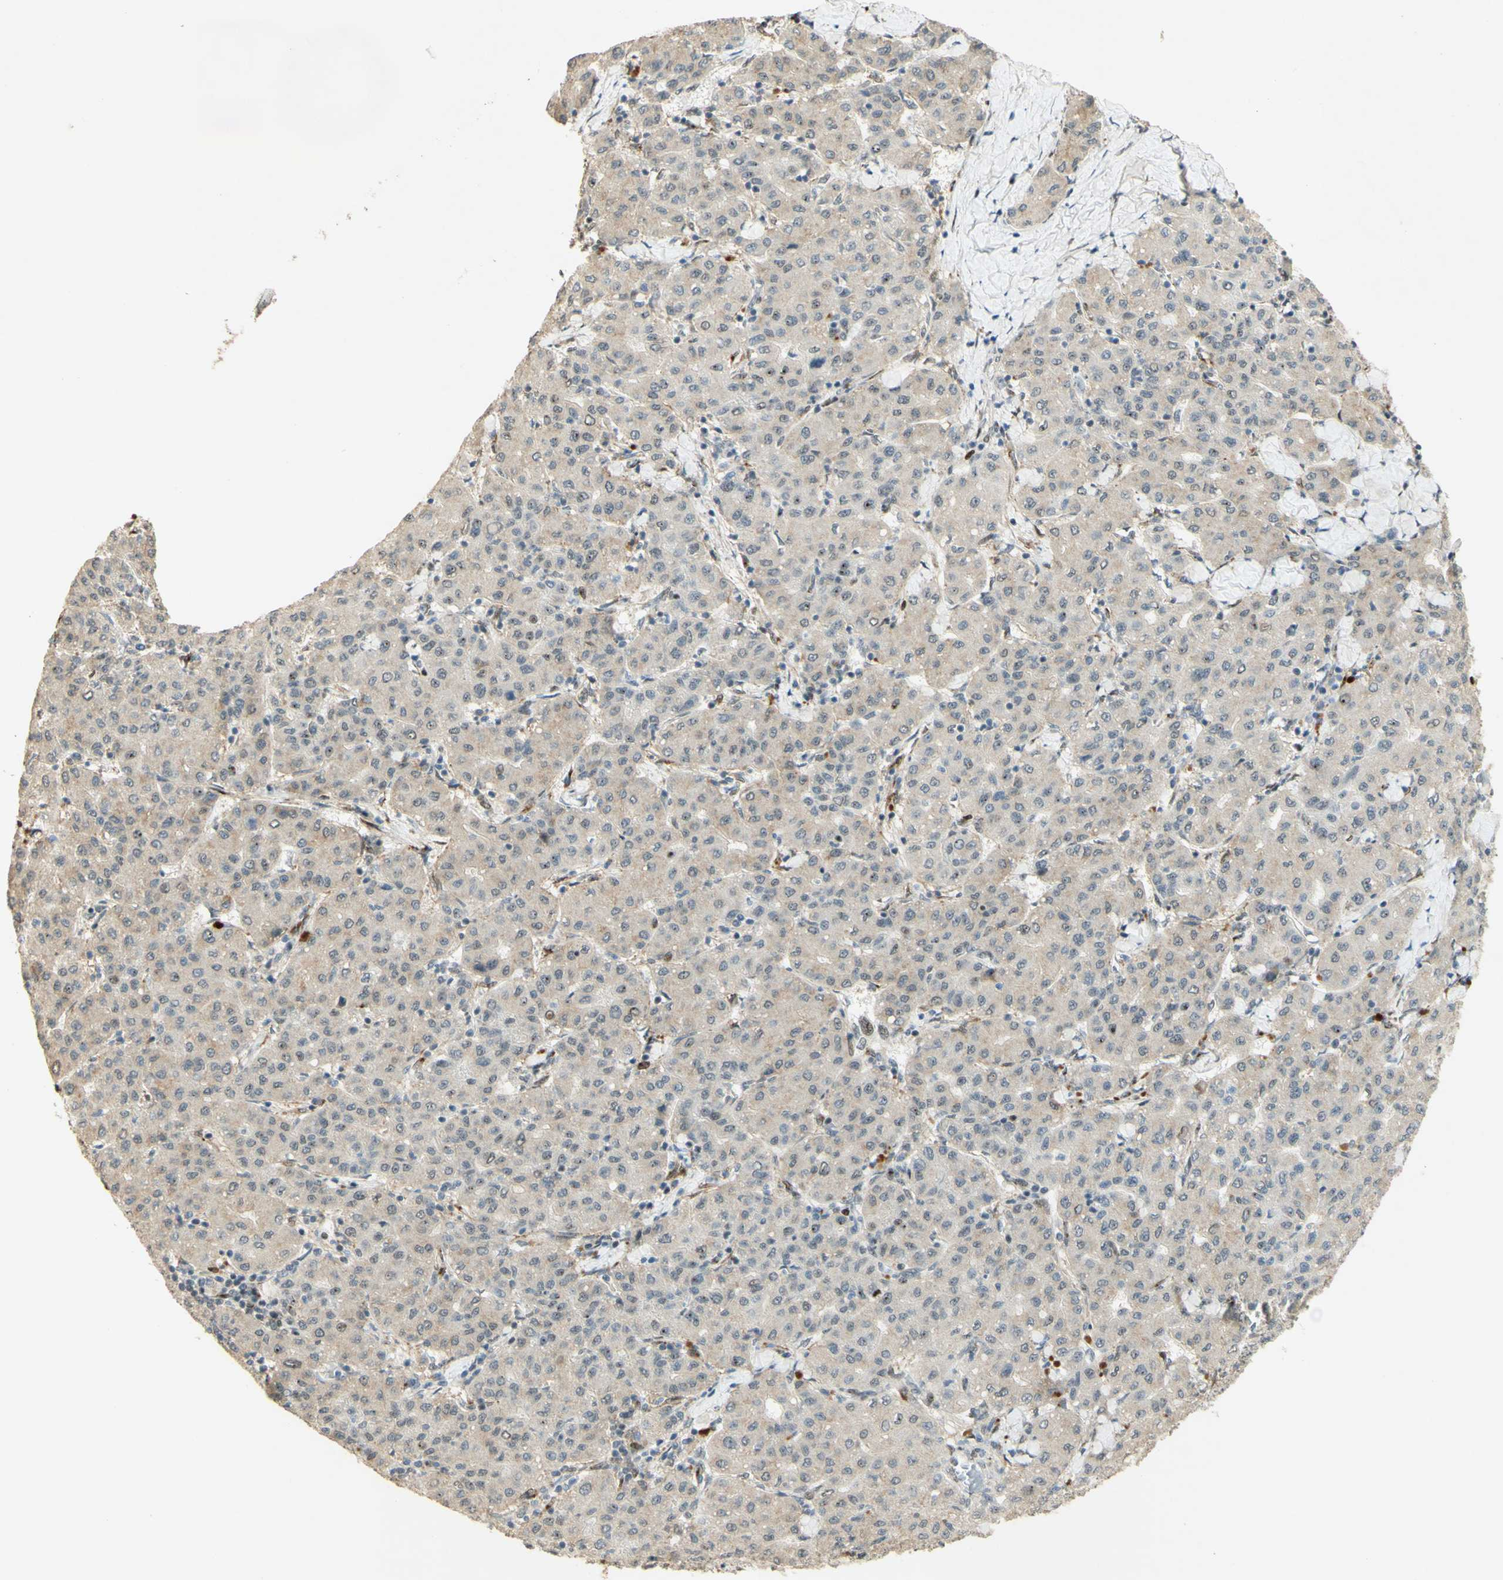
{"staining": {"intensity": "negative", "quantity": "none", "location": "none"}, "tissue": "liver cancer", "cell_type": "Tumor cells", "image_type": "cancer", "snomed": [{"axis": "morphology", "description": "Carcinoma, Hepatocellular, NOS"}, {"axis": "topography", "description": "Liver"}], "caption": "This micrograph is of liver hepatocellular carcinoma stained with immunohistochemistry (IHC) to label a protein in brown with the nuclei are counter-stained blue. There is no positivity in tumor cells.", "gene": "FOXP1", "patient": {"sex": "male", "age": 65}}